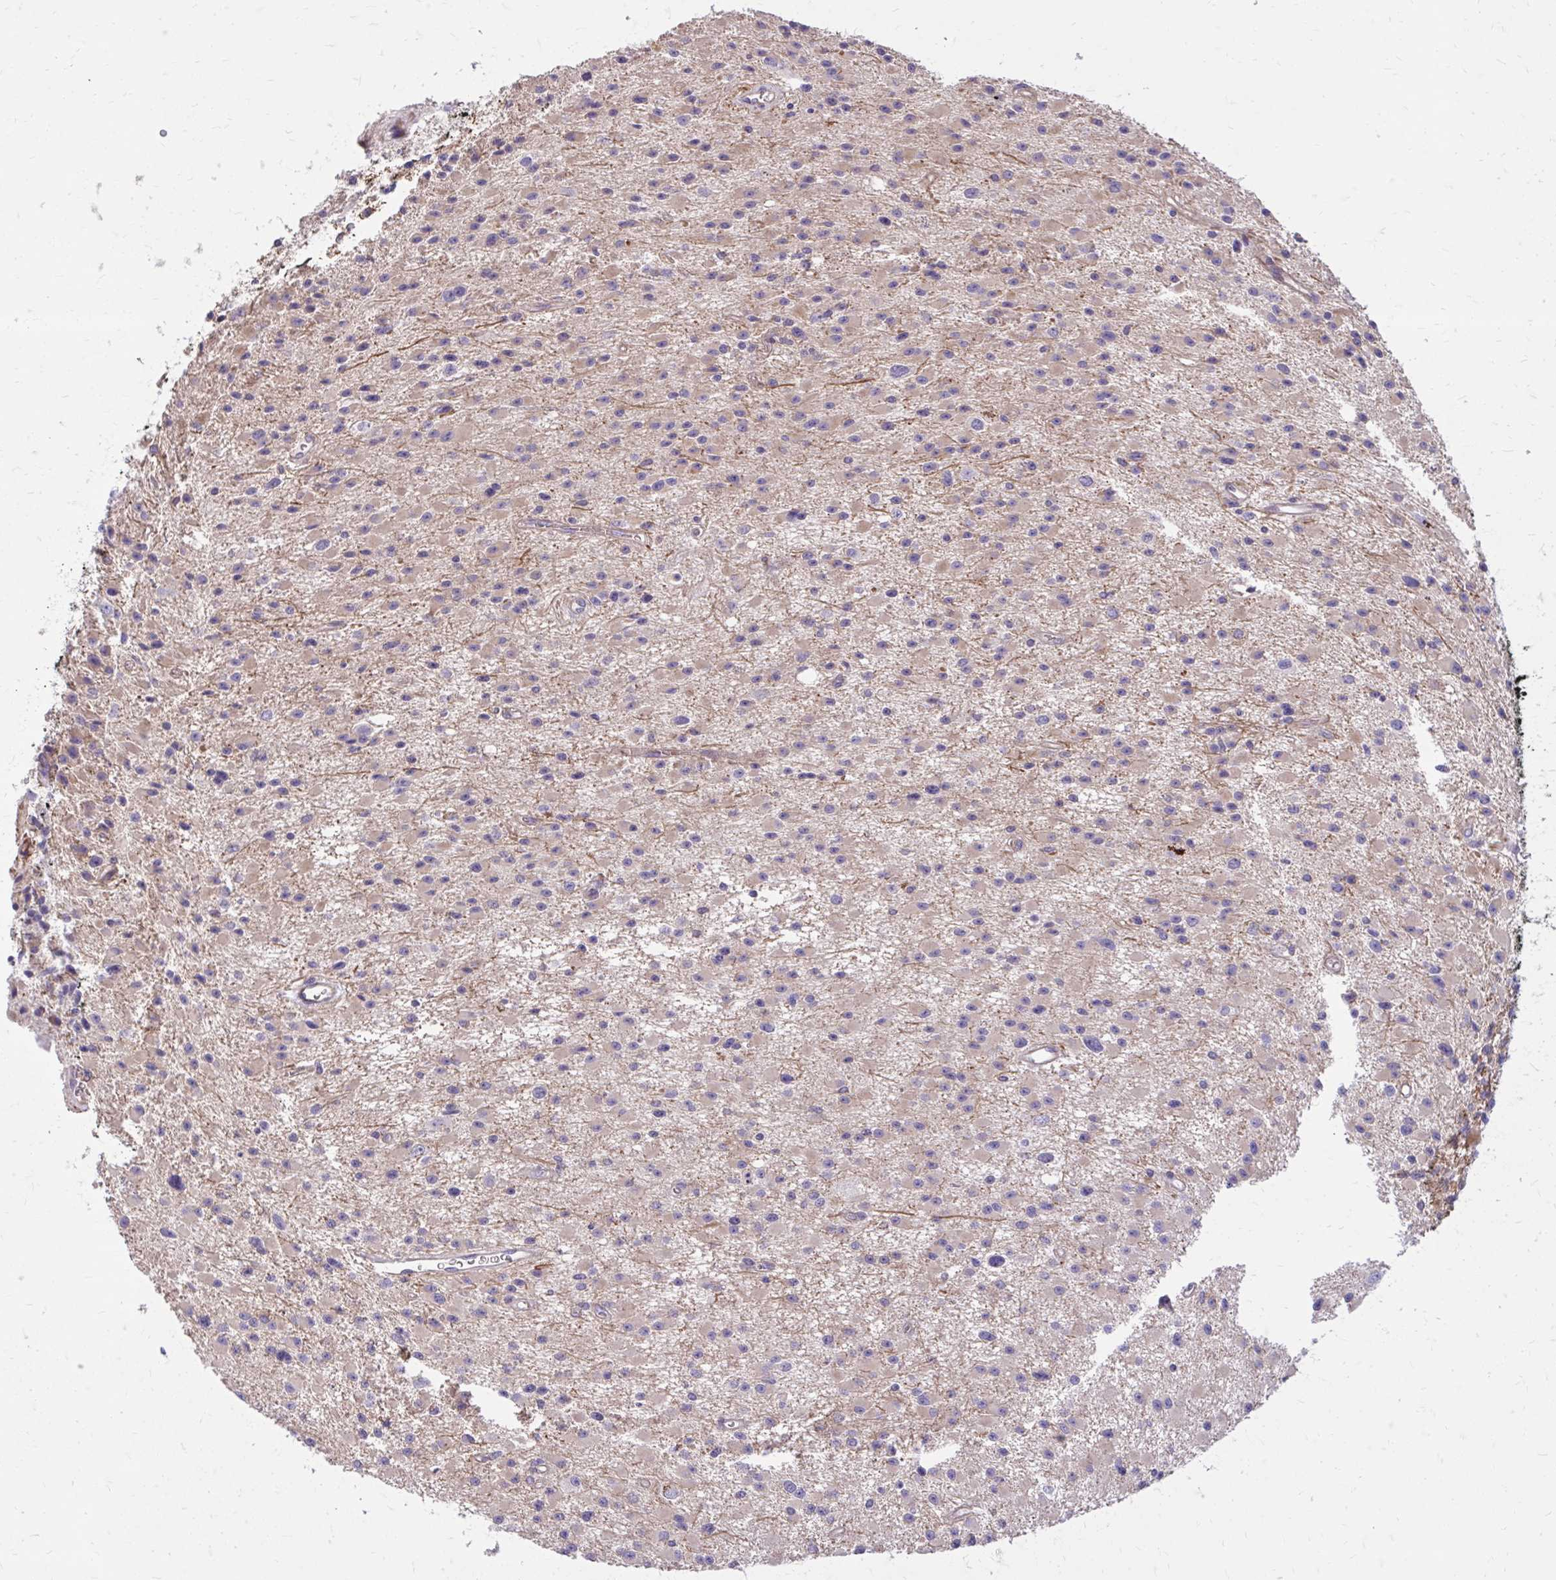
{"staining": {"intensity": "negative", "quantity": "none", "location": "none"}, "tissue": "glioma", "cell_type": "Tumor cells", "image_type": "cancer", "snomed": [{"axis": "morphology", "description": "Glioma, malignant, High grade"}, {"axis": "topography", "description": "Brain"}], "caption": "There is no significant expression in tumor cells of malignant glioma (high-grade). Brightfield microscopy of immunohistochemistry (IHC) stained with DAB (brown) and hematoxylin (blue), captured at high magnification.", "gene": "FAP", "patient": {"sex": "male", "age": 29}}